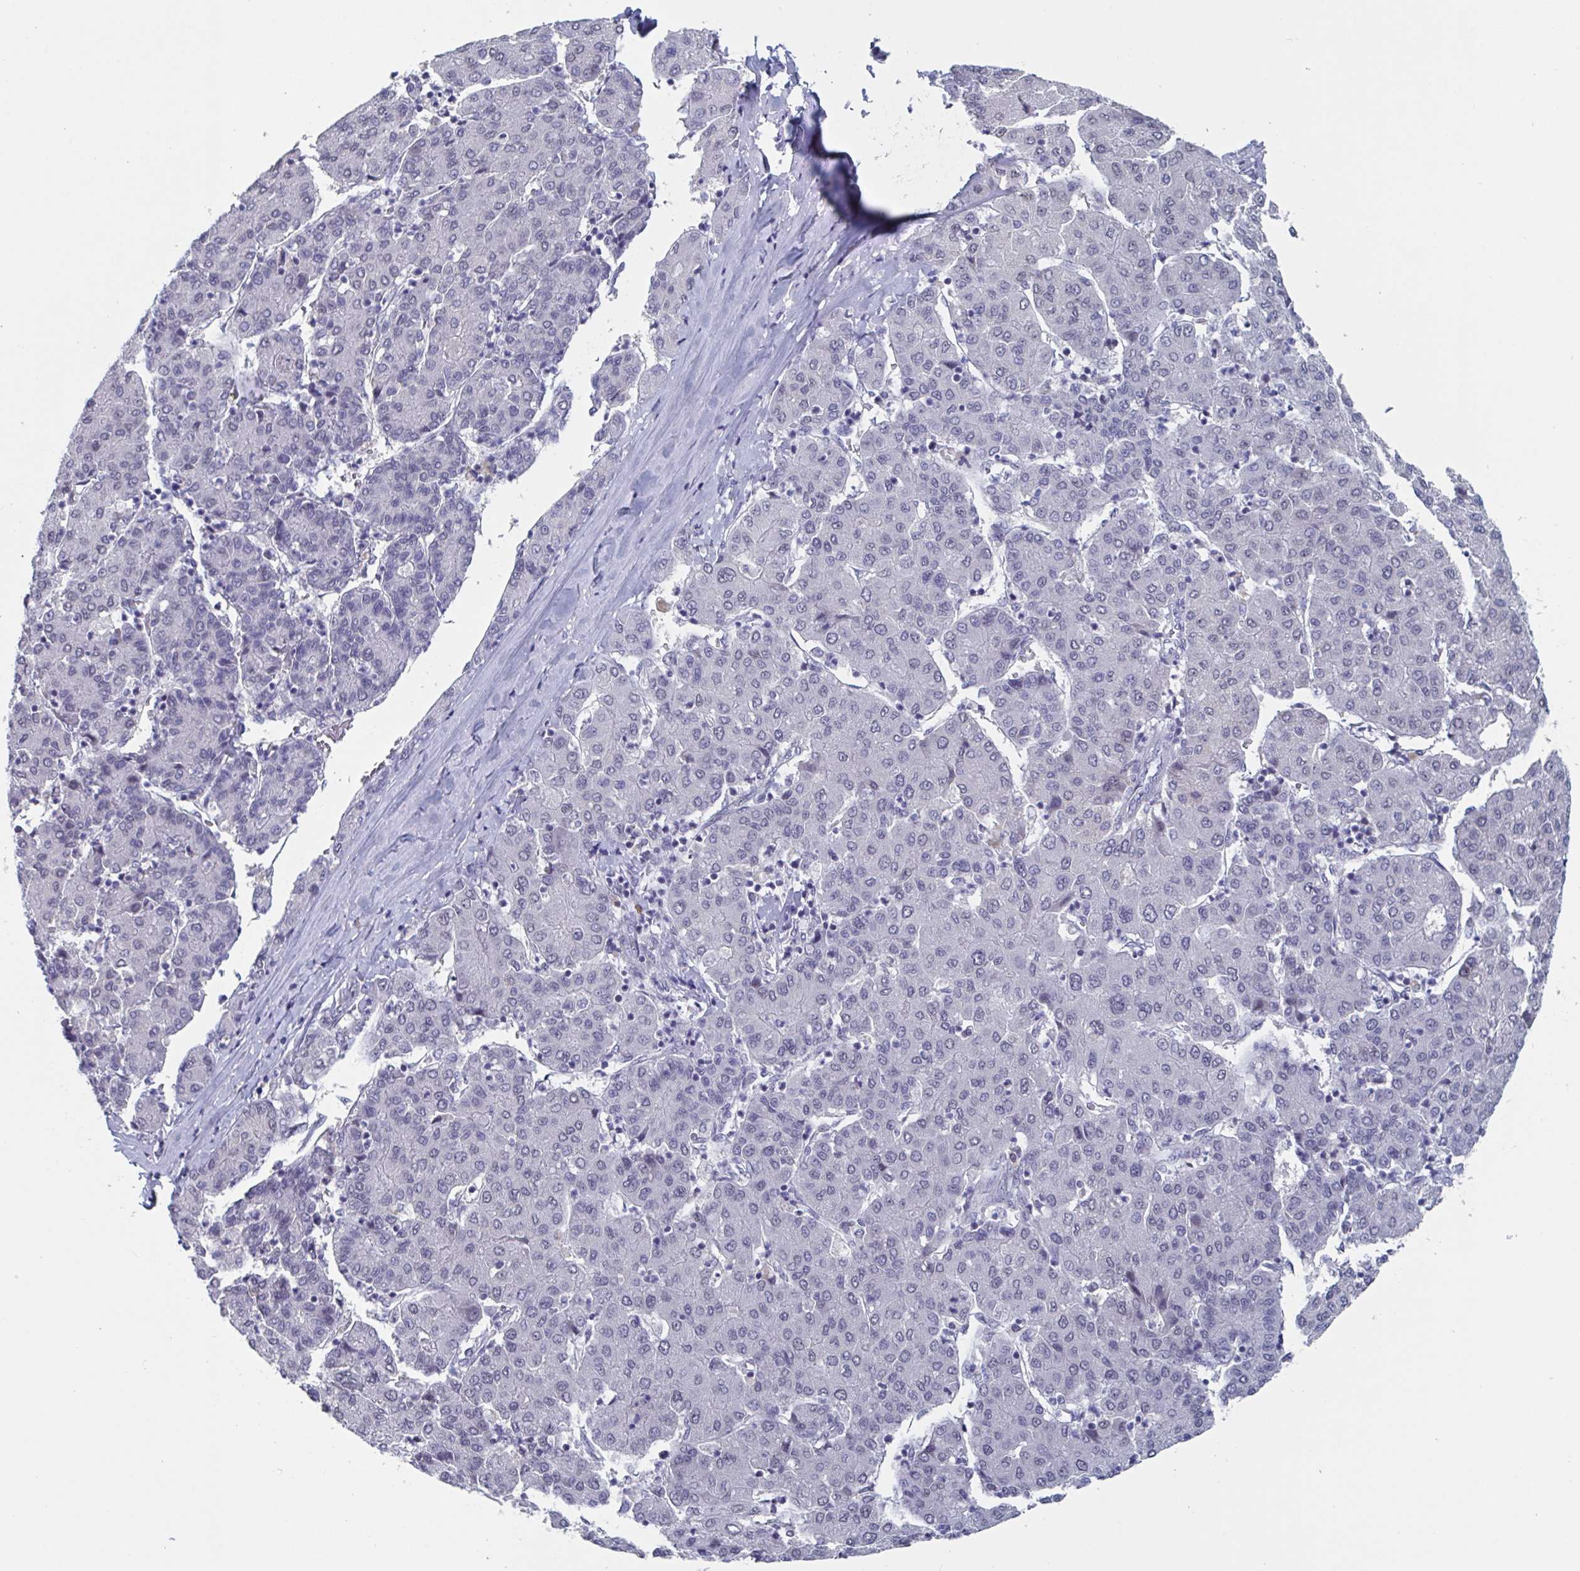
{"staining": {"intensity": "negative", "quantity": "none", "location": "none"}, "tissue": "liver cancer", "cell_type": "Tumor cells", "image_type": "cancer", "snomed": [{"axis": "morphology", "description": "Carcinoma, Hepatocellular, NOS"}, {"axis": "topography", "description": "Liver"}], "caption": "Immunohistochemistry of human liver cancer reveals no staining in tumor cells. (DAB immunohistochemistry (IHC) visualized using brightfield microscopy, high magnification).", "gene": "KDM4D", "patient": {"sex": "male", "age": 65}}